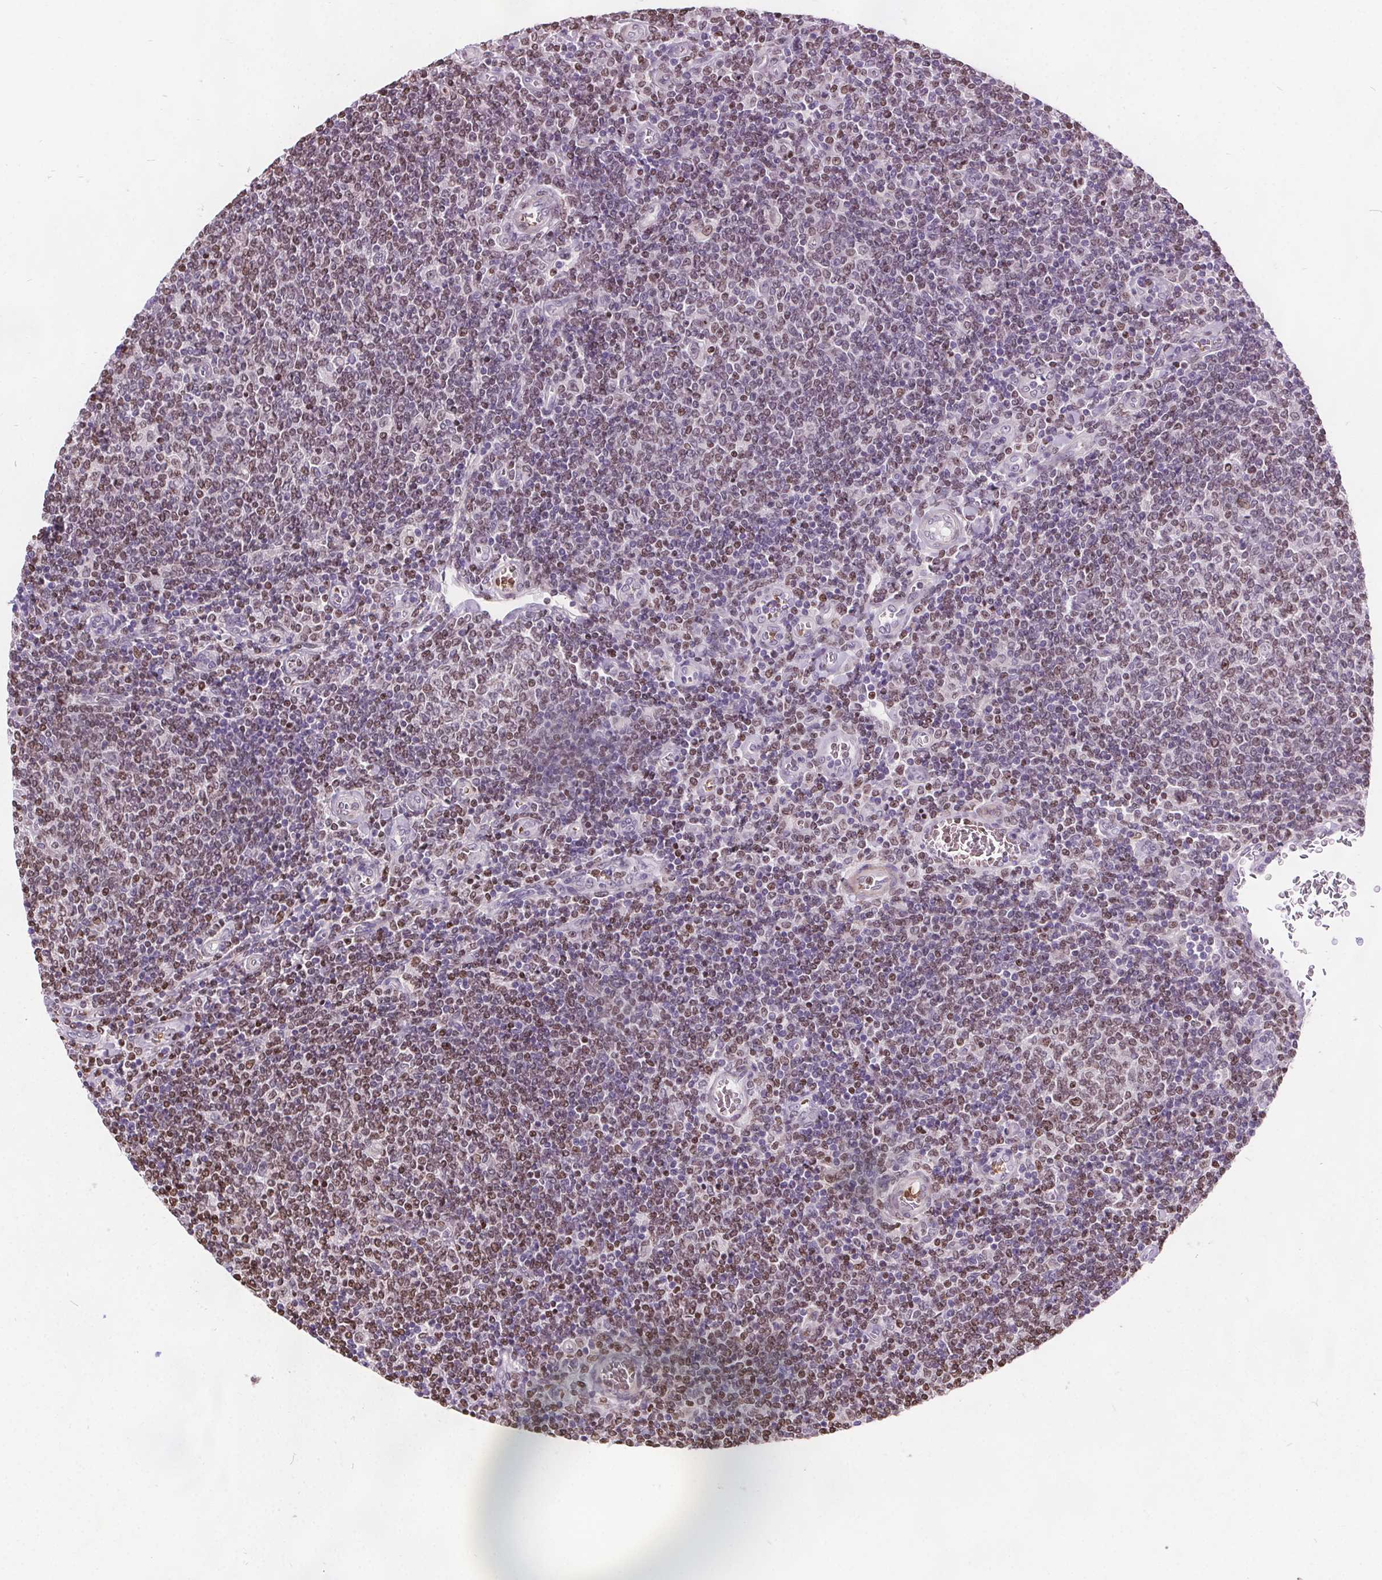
{"staining": {"intensity": "moderate", "quantity": "25%-75%", "location": "nuclear"}, "tissue": "lymphoma", "cell_type": "Tumor cells", "image_type": "cancer", "snomed": [{"axis": "morphology", "description": "Malignant lymphoma, non-Hodgkin's type, Low grade"}, {"axis": "topography", "description": "Lymph node"}], "caption": "Moderate nuclear expression for a protein is seen in approximately 25%-75% of tumor cells of lymphoma using IHC.", "gene": "ISLR2", "patient": {"sex": "male", "age": 52}}